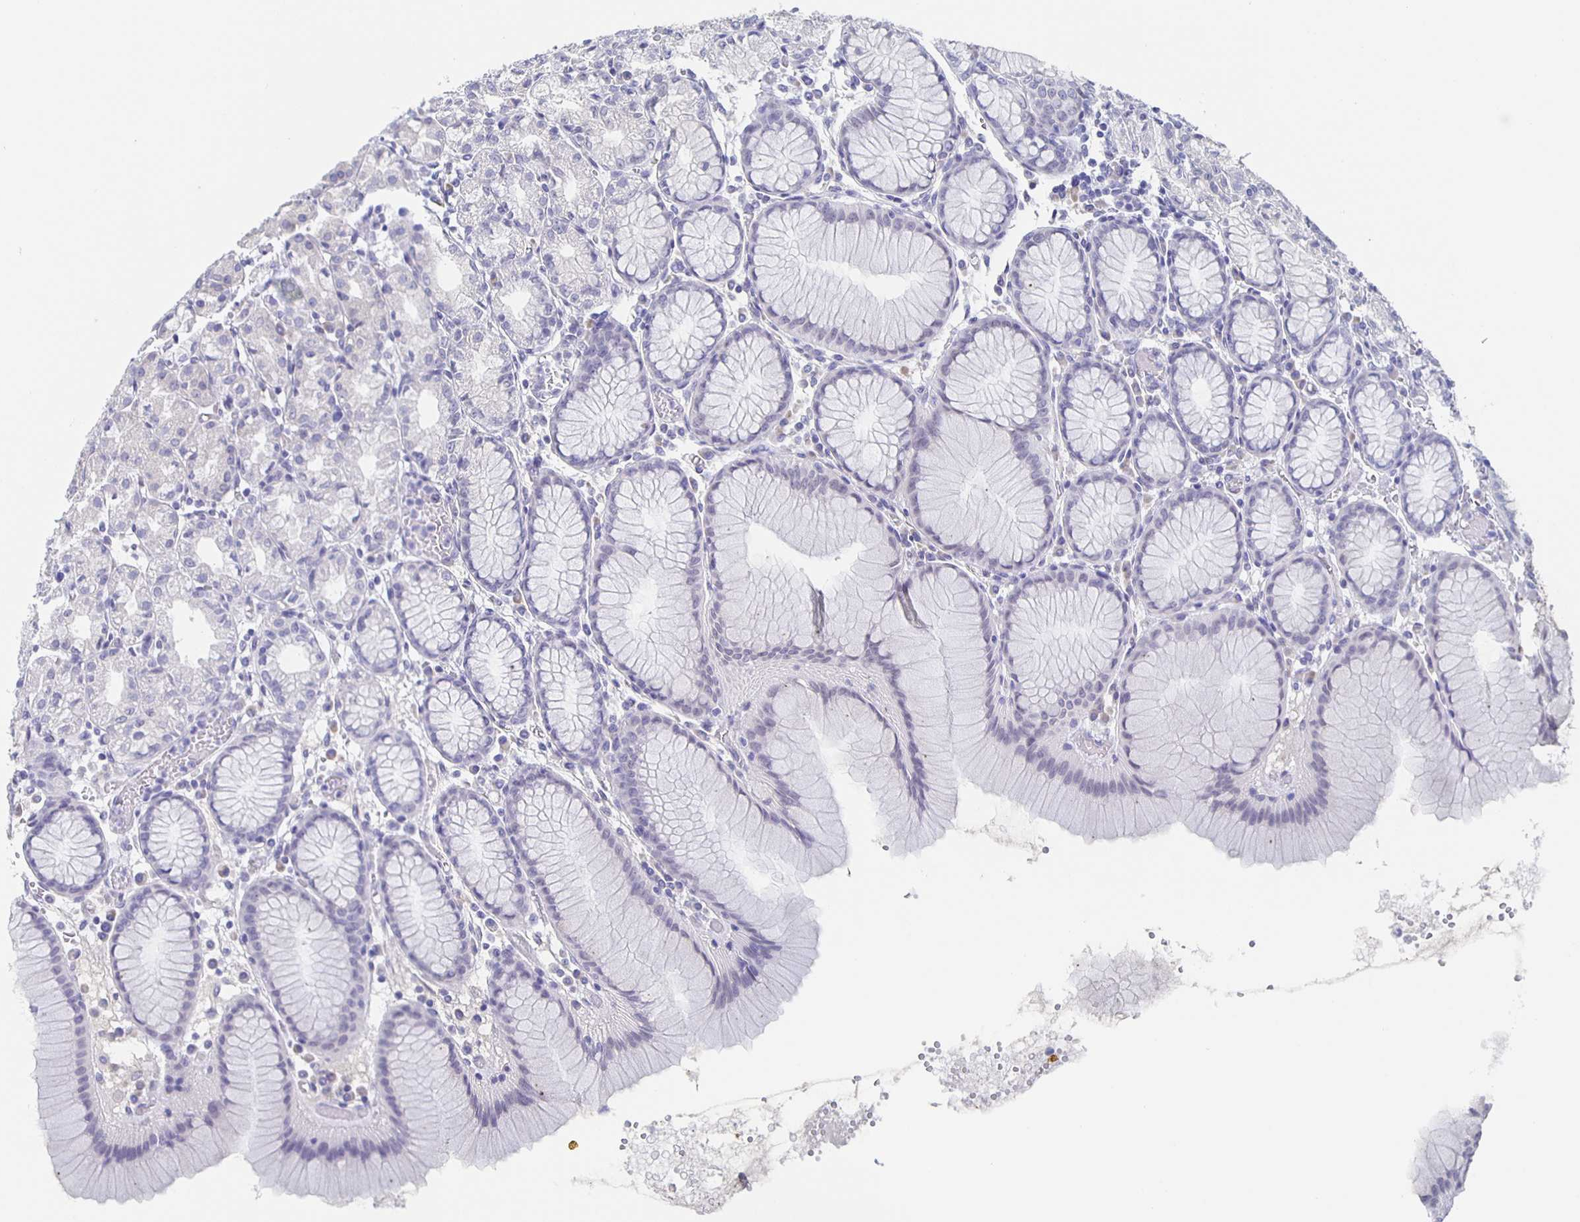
{"staining": {"intensity": "negative", "quantity": "none", "location": "none"}, "tissue": "stomach", "cell_type": "Glandular cells", "image_type": "normal", "snomed": [{"axis": "morphology", "description": "Normal tissue, NOS"}, {"axis": "topography", "description": "Stomach"}], "caption": "The image reveals no significant expression in glandular cells of stomach.", "gene": "CCDC17", "patient": {"sex": "female", "age": 57}}